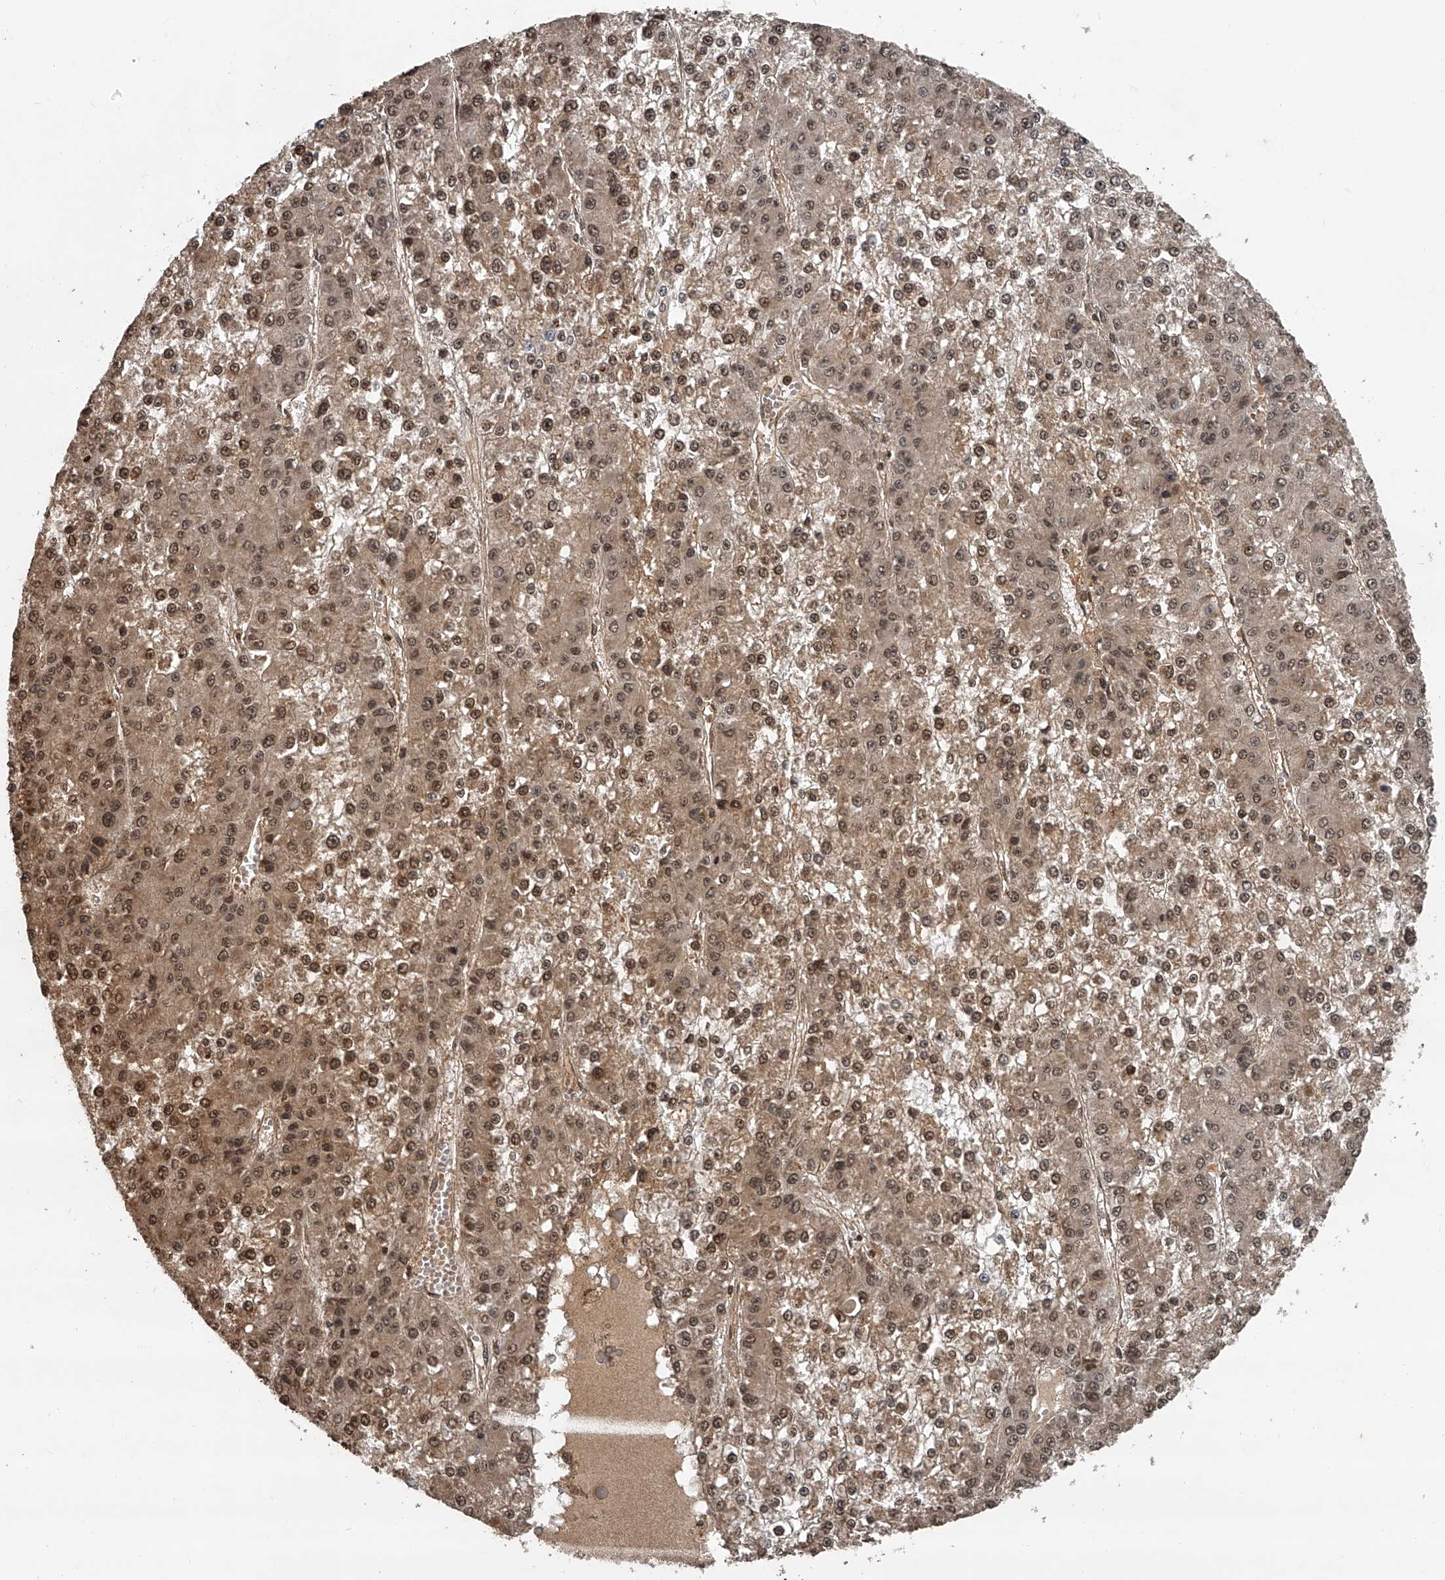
{"staining": {"intensity": "moderate", "quantity": ">75%", "location": "cytoplasmic/membranous,nuclear"}, "tissue": "liver cancer", "cell_type": "Tumor cells", "image_type": "cancer", "snomed": [{"axis": "morphology", "description": "Carcinoma, Hepatocellular, NOS"}, {"axis": "topography", "description": "Liver"}], "caption": "This photomicrograph reveals liver cancer (hepatocellular carcinoma) stained with immunohistochemistry to label a protein in brown. The cytoplasmic/membranous and nuclear of tumor cells show moderate positivity for the protein. Nuclei are counter-stained blue.", "gene": "PLEKHG1", "patient": {"sex": "female", "age": 73}}